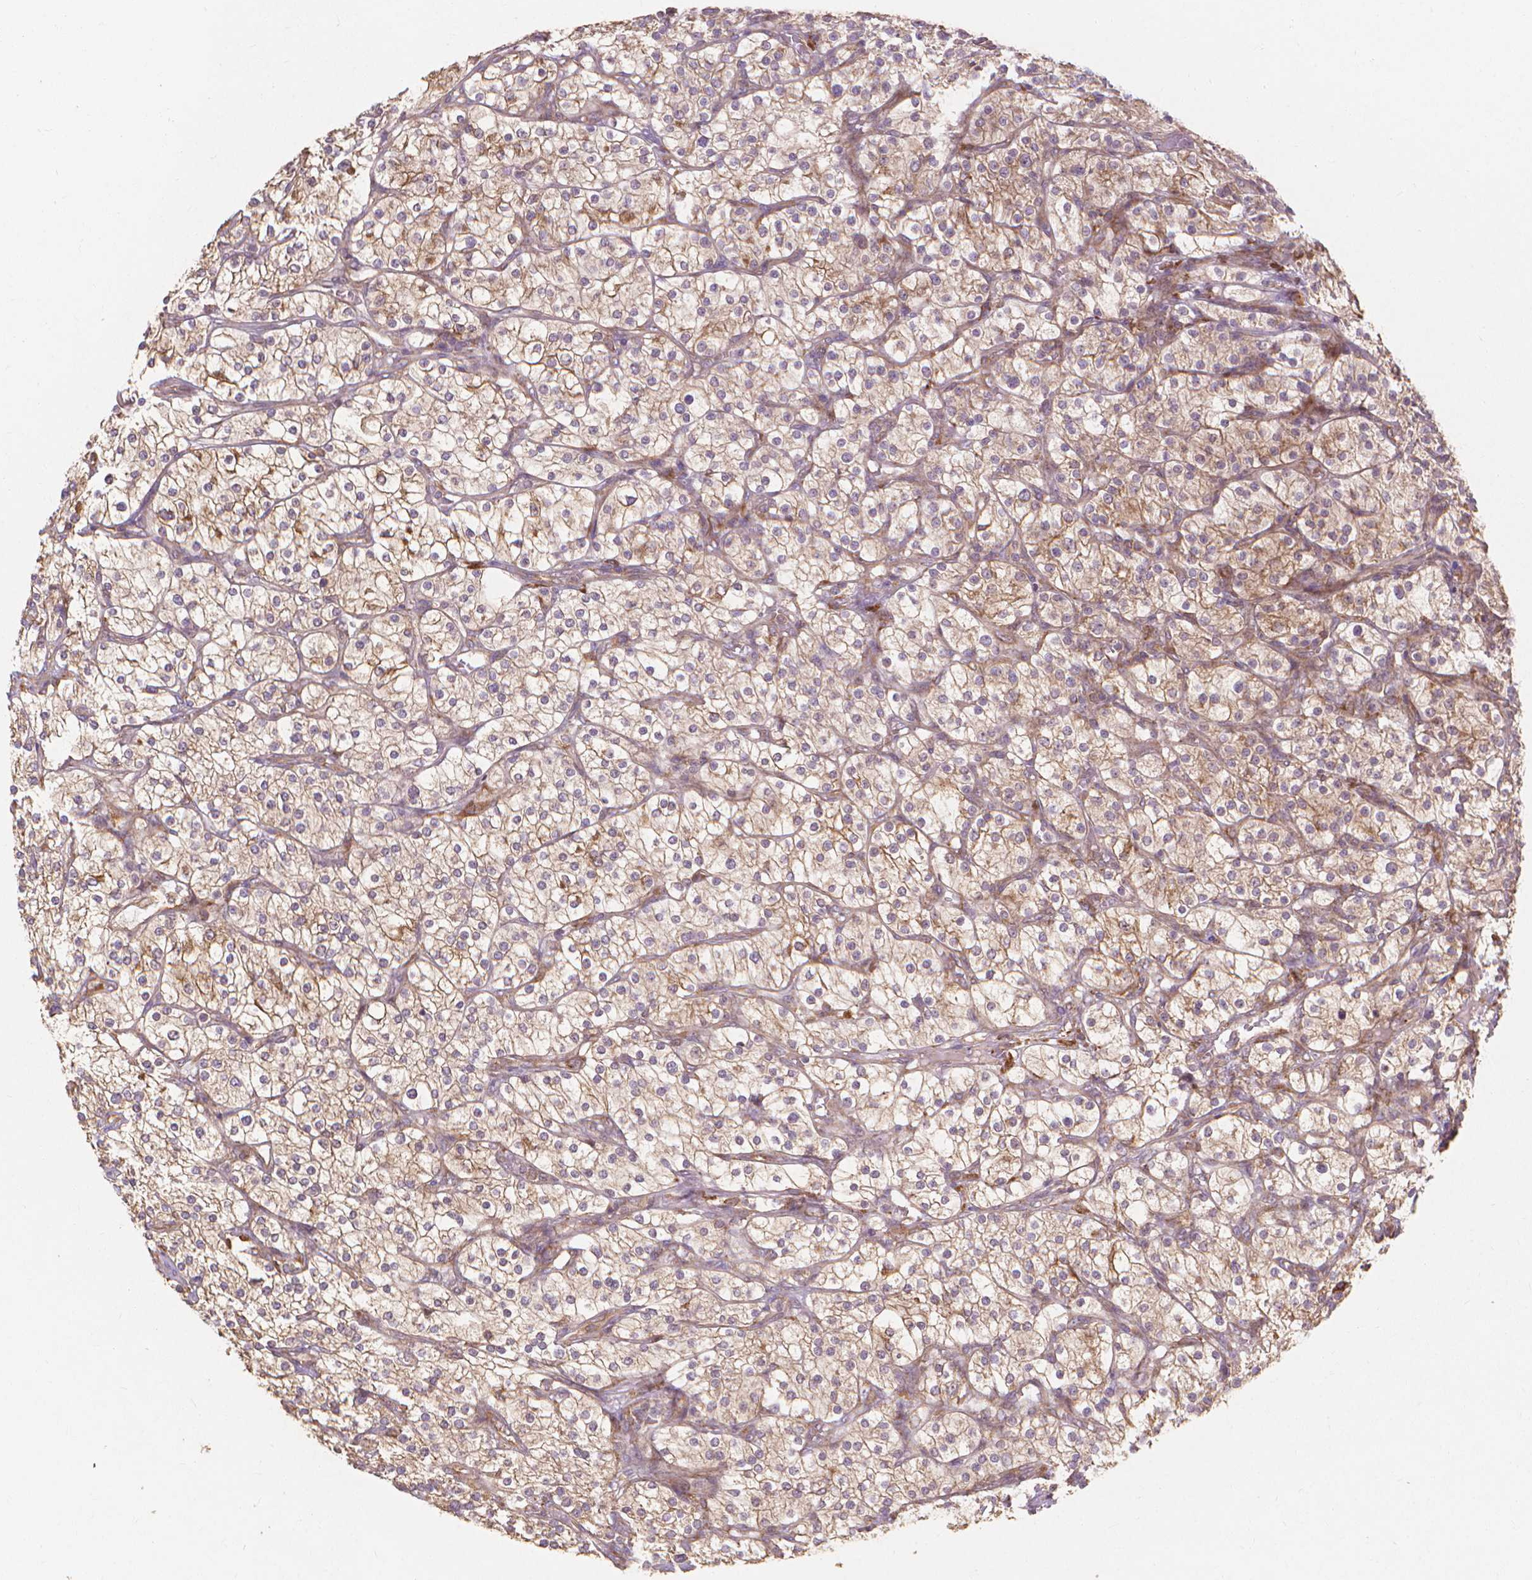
{"staining": {"intensity": "weak", "quantity": ">75%", "location": "cytoplasmic/membranous"}, "tissue": "renal cancer", "cell_type": "Tumor cells", "image_type": "cancer", "snomed": [{"axis": "morphology", "description": "Adenocarcinoma, NOS"}, {"axis": "topography", "description": "Kidney"}], "caption": "Immunohistochemistry image of neoplastic tissue: renal adenocarcinoma stained using immunohistochemistry (IHC) shows low levels of weak protein expression localized specifically in the cytoplasmic/membranous of tumor cells, appearing as a cytoplasmic/membranous brown color.", "gene": "TAB2", "patient": {"sex": "male", "age": 80}}